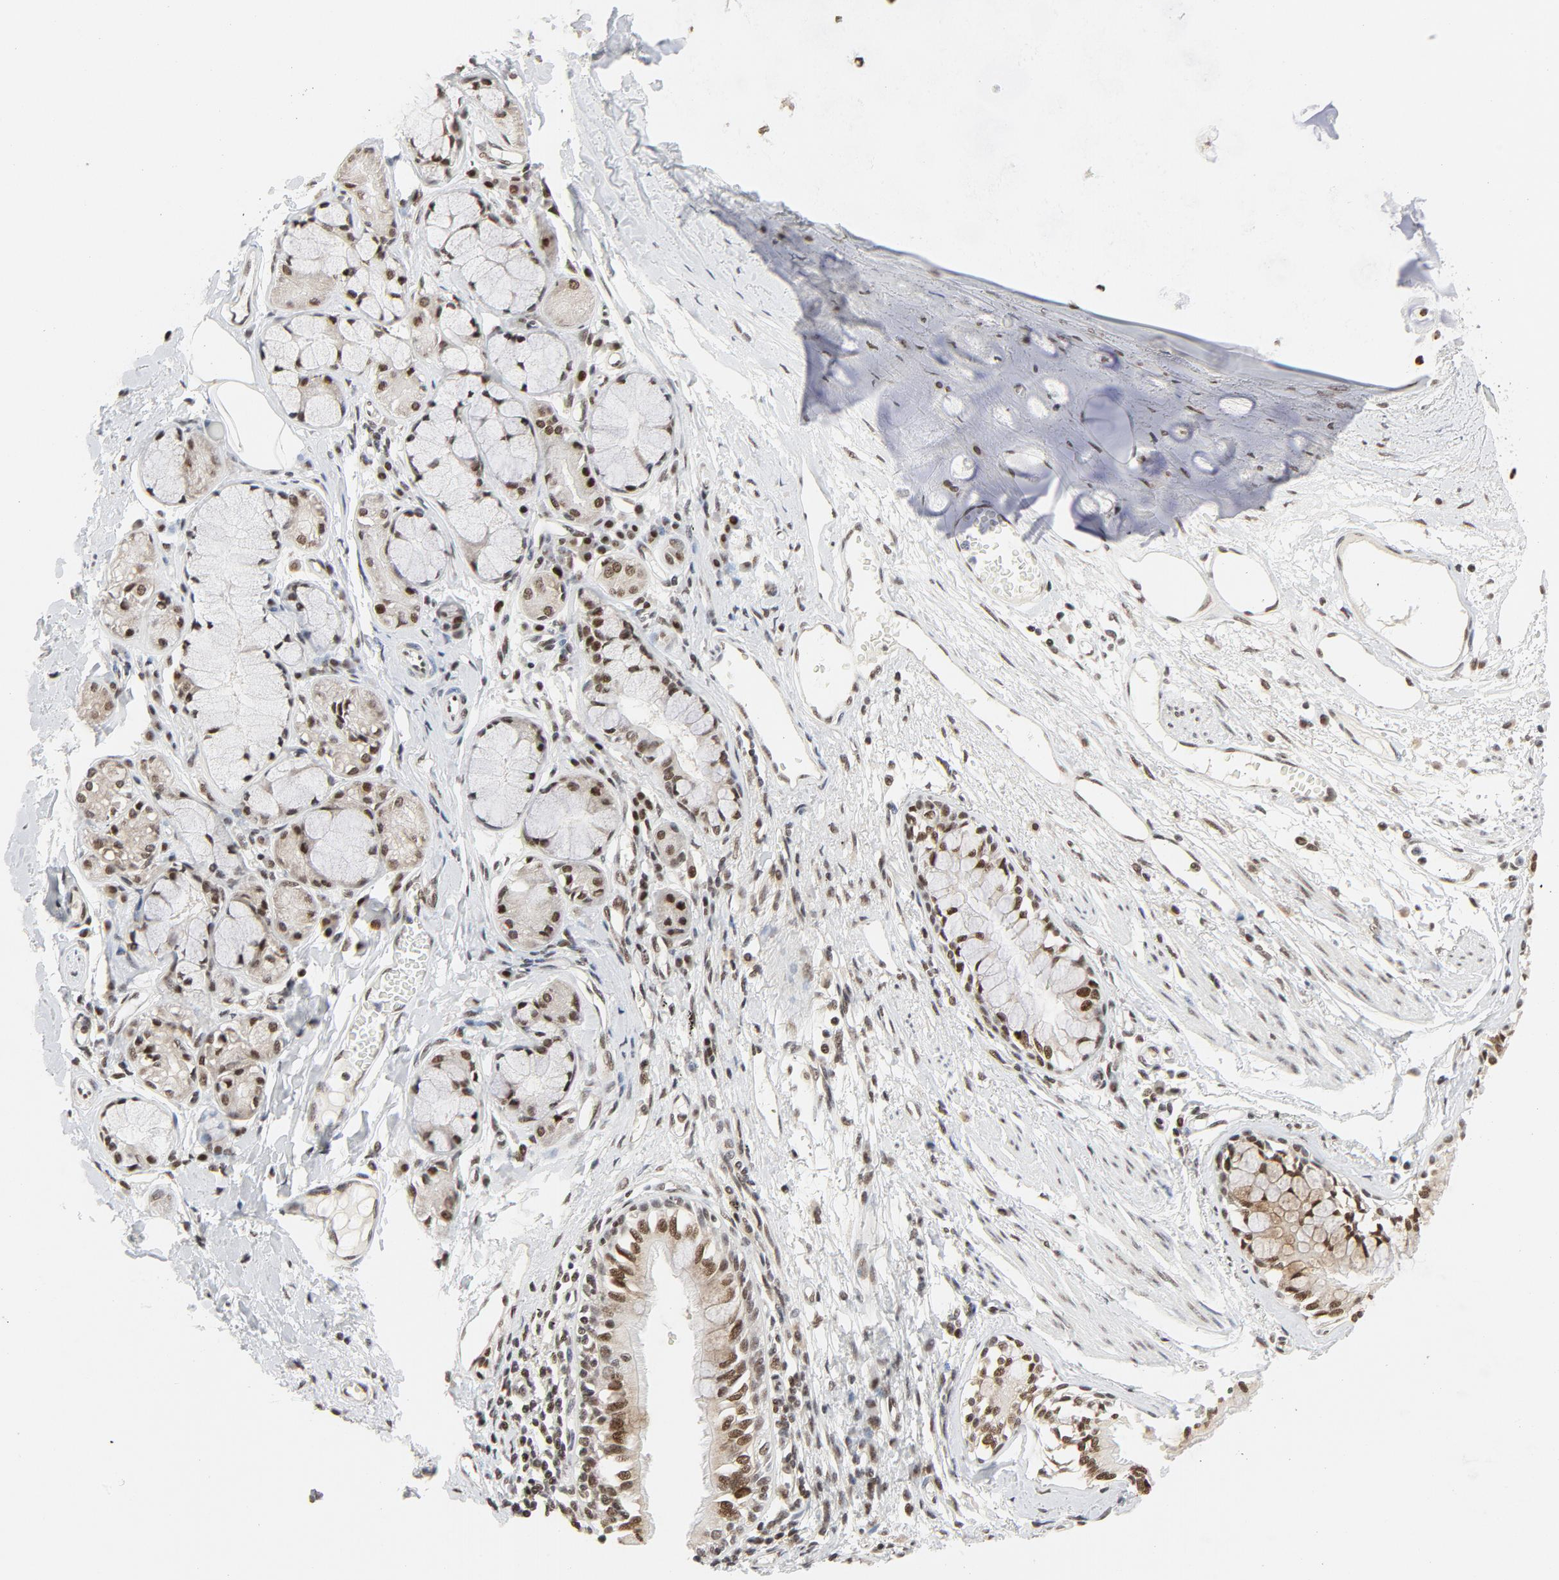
{"staining": {"intensity": "strong", "quantity": ">75%", "location": "nuclear"}, "tissue": "bronchus", "cell_type": "Respiratory epithelial cells", "image_type": "normal", "snomed": [{"axis": "morphology", "description": "Normal tissue, NOS"}, {"axis": "topography", "description": "Bronchus"}, {"axis": "topography", "description": "Lung"}], "caption": "Protein expression analysis of normal bronchus exhibits strong nuclear positivity in approximately >75% of respiratory epithelial cells.", "gene": "ERCC1", "patient": {"sex": "female", "age": 56}}